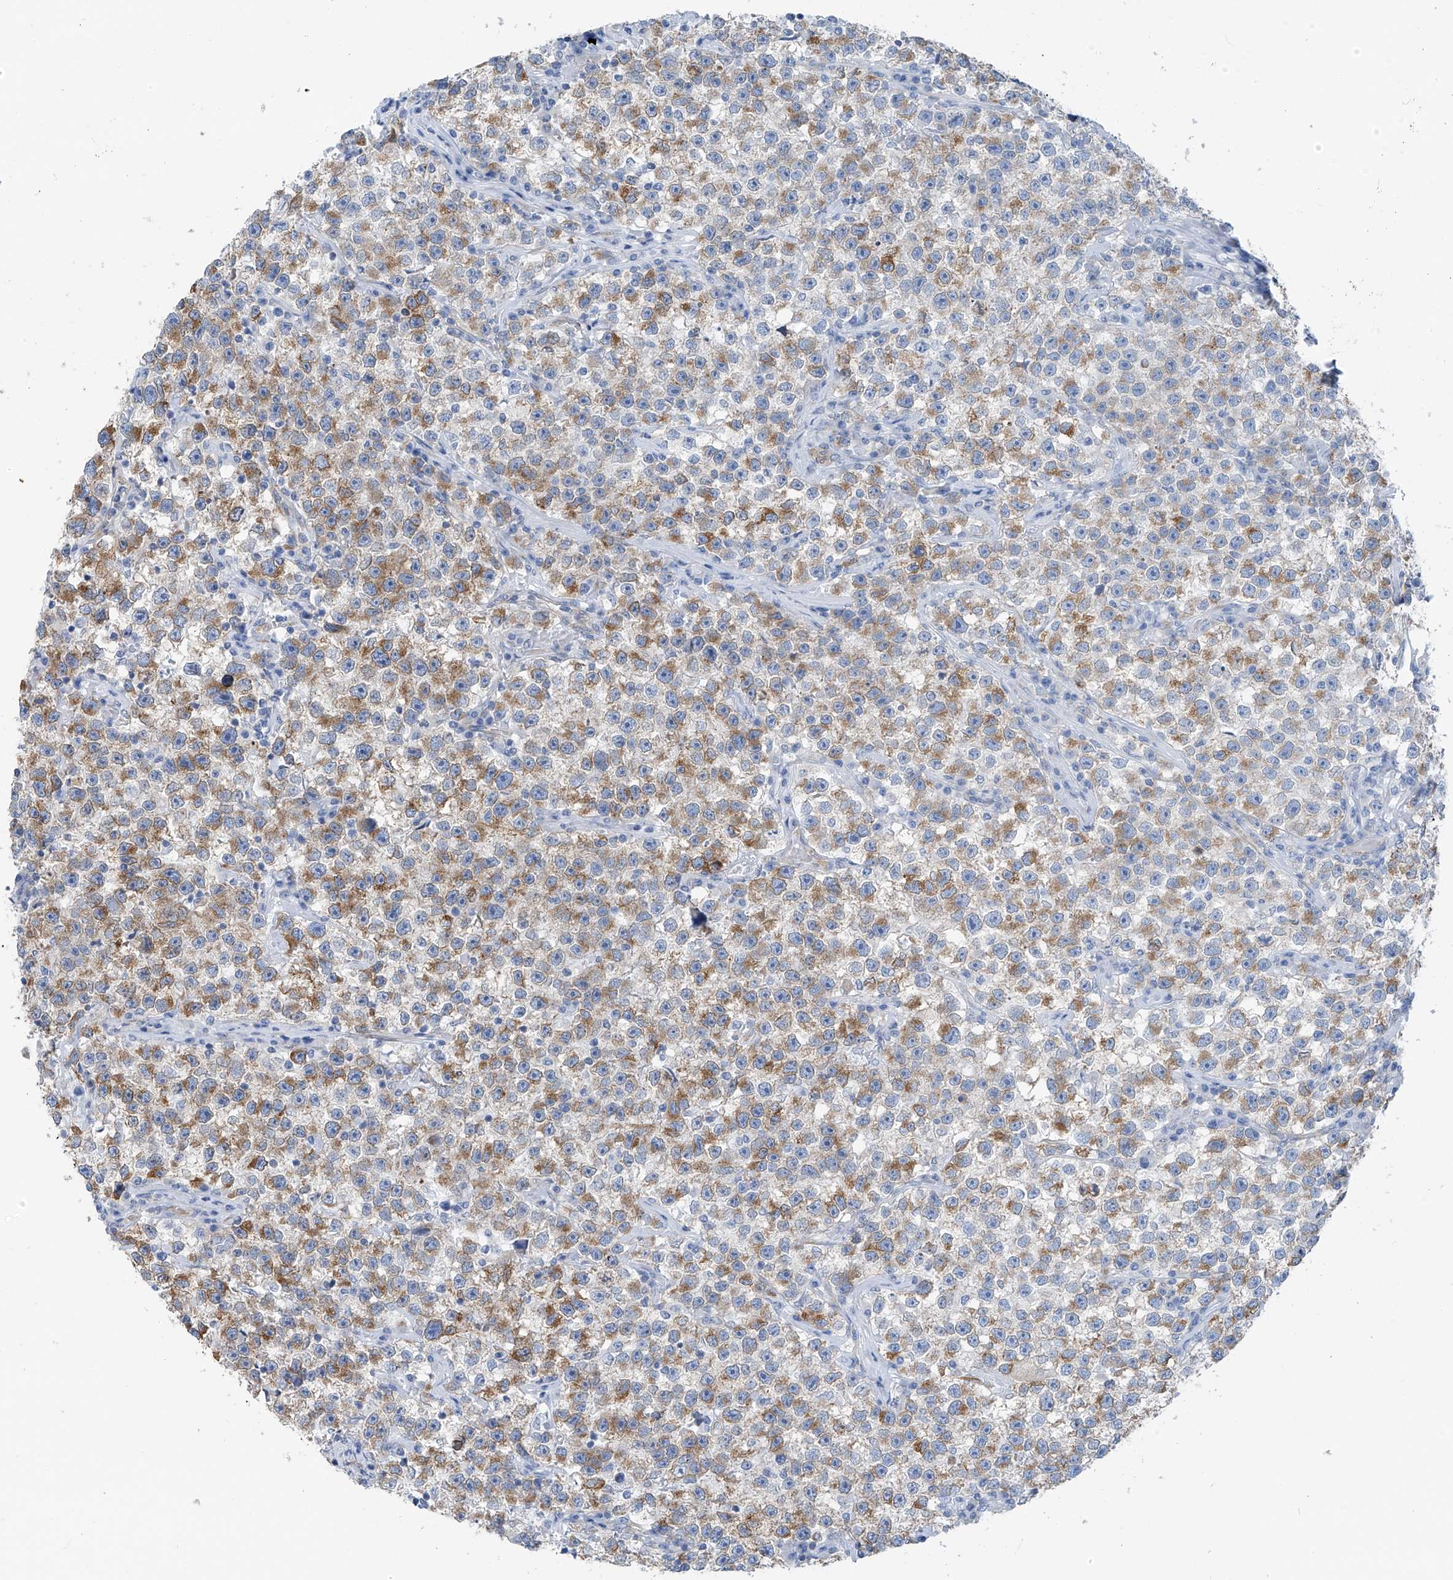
{"staining": {"intensity": "moderate", "quantity": ">75%", "location": "cytoplasmic/membranous"}, "tissue": "testis cancer", "cell_type": "Tumor cells", "image_type": "cancer", "snomed": [{"axis": "morphology", "description": "Seminoma, NOS"}, {"axis": "topography", "description": "Testis"}], "caption": "High-magnification brightfield microscopy of seminoma (testis) stained with DAB (3,3'-diaminobenzidine) (brown) and counterstained with hematoxylin (blue). tumor cells exhibit moderate cytoplasmic/membranous positivity is present in about>75% of cells.", "gene": "RCN2", "patient": {"sex": "male", "age": 22}}